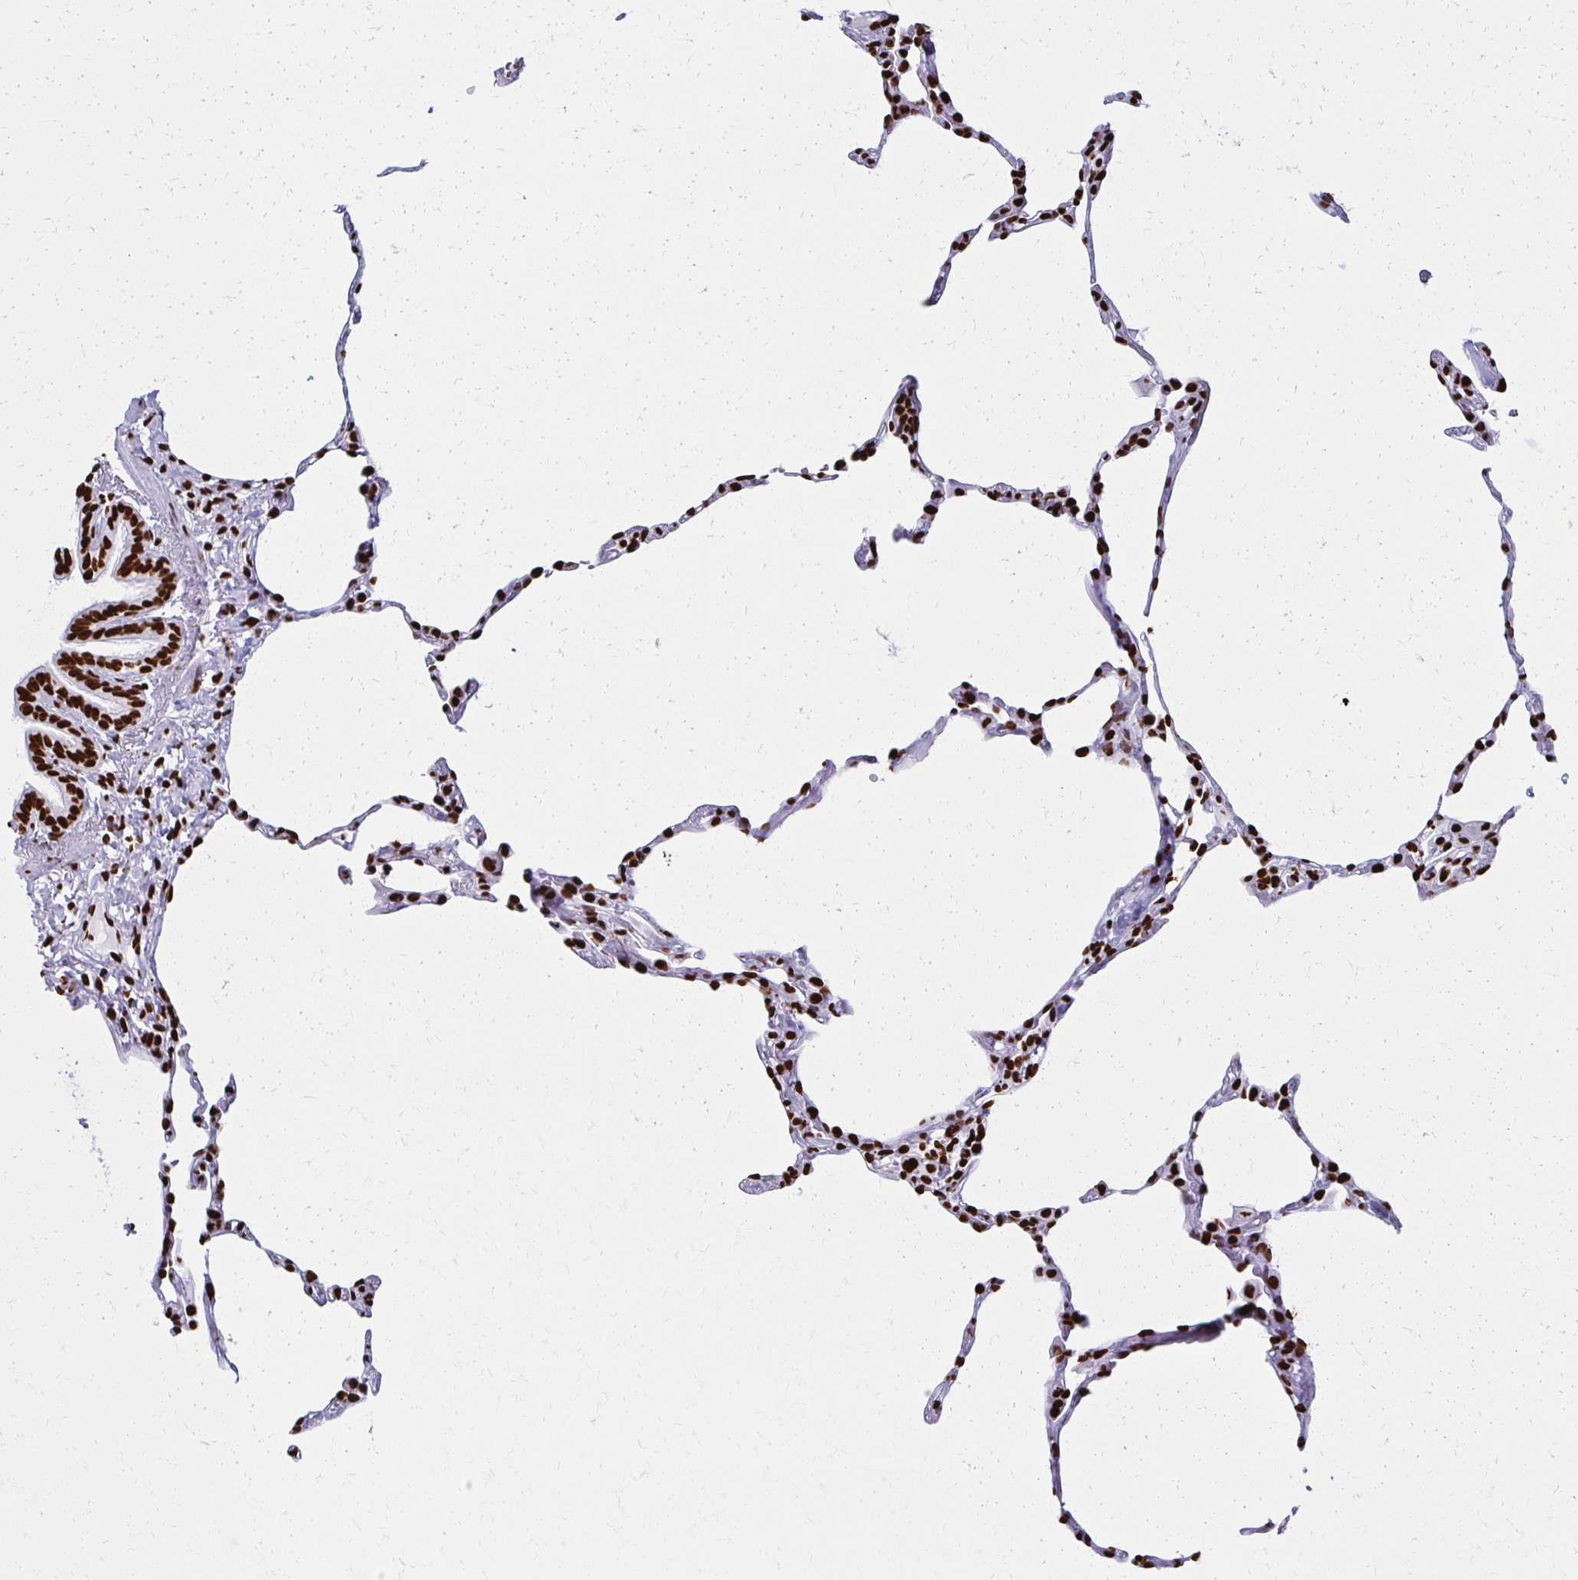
{"staining": {"intensity": "strong", "quantity": "25%-75%", "location": "nuclear"}, "tissue": "lung", "cell_type": "Alveolar cells", "image_type": "normal", "snomed": [{"axis": "morphology", "description": "Normal tissue, NOS"}, {"axis": "topography", "description": "Lung"}], "caption": "Lung stained for a protein shows strong nuclear positivity in alveolar cells. Using DAB (3,3'-diaminobenzidine) (brown) and hematoxylin (blue) stains, captured at high magnification using brightfield microscopy.", "gene": "NONO", "patient": {"sex": "female", "age": 57}}